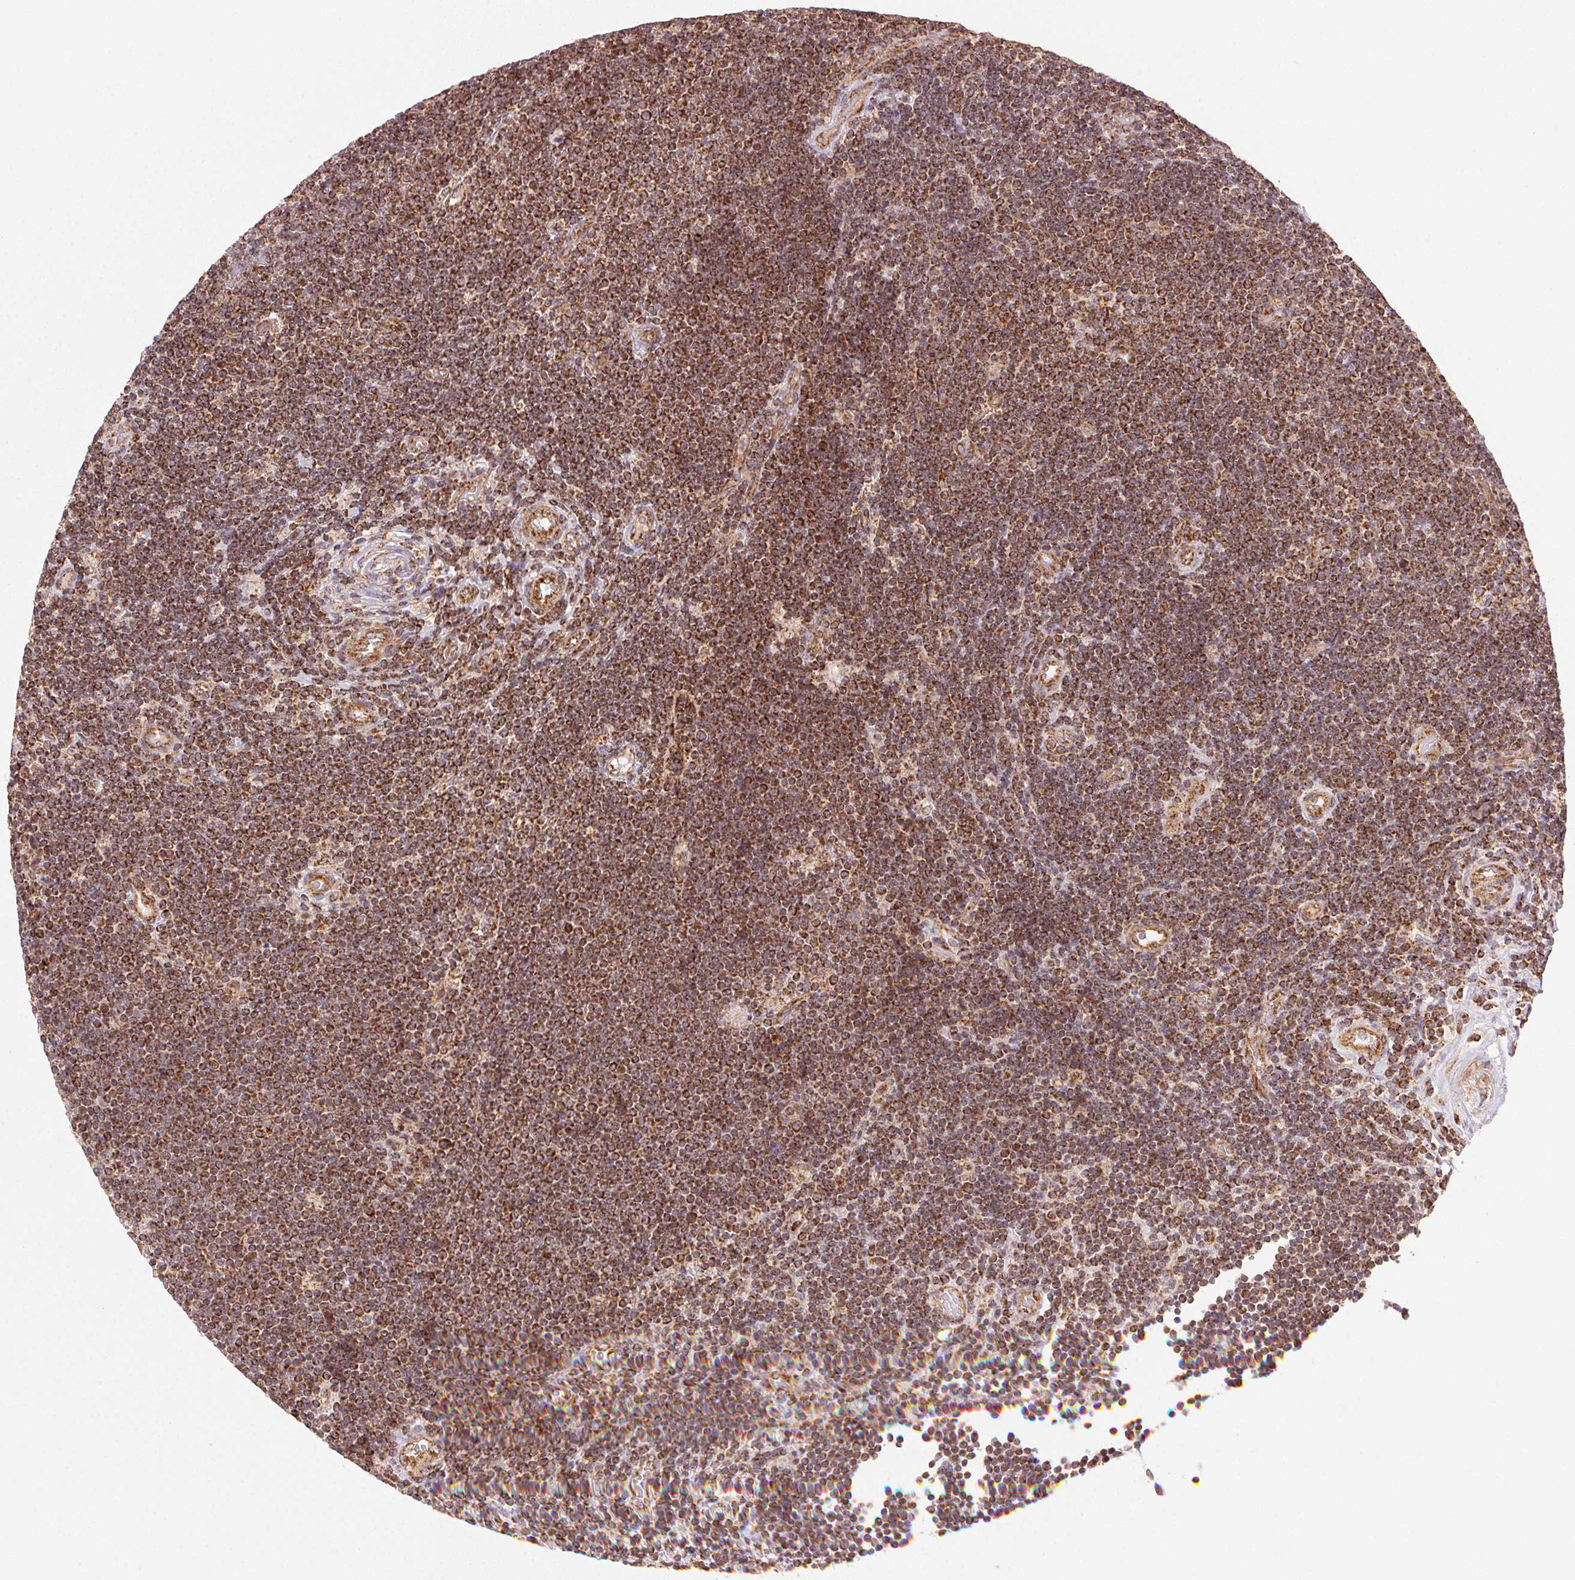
{"staining": {"intensity": "strong", "quantity": ">75%", "location": "cytoplasmic/membranous"}, "tissue": "lymphoma", "cell_type": "Tumor cells", "image_type": "cancer", "snomed": [{"axis": "morphology", "description": "Malignant lymphoma, non-Hodgkin's type, Low grade"}, {"axis": "topography", "description": "Brain"}], "caption": "Malignant lymphoma, non-Hodgkin's type (low-grade) was stained to show a protein in brown. There is high levels of strong cytoplasmic/membranous staining in approximately >75% of tumor cells. (DAB IHC, brown staining for protein, blue staining for nuclei).", "gene": "CLPB", "patient": {"sex": "female", "age": 66}}